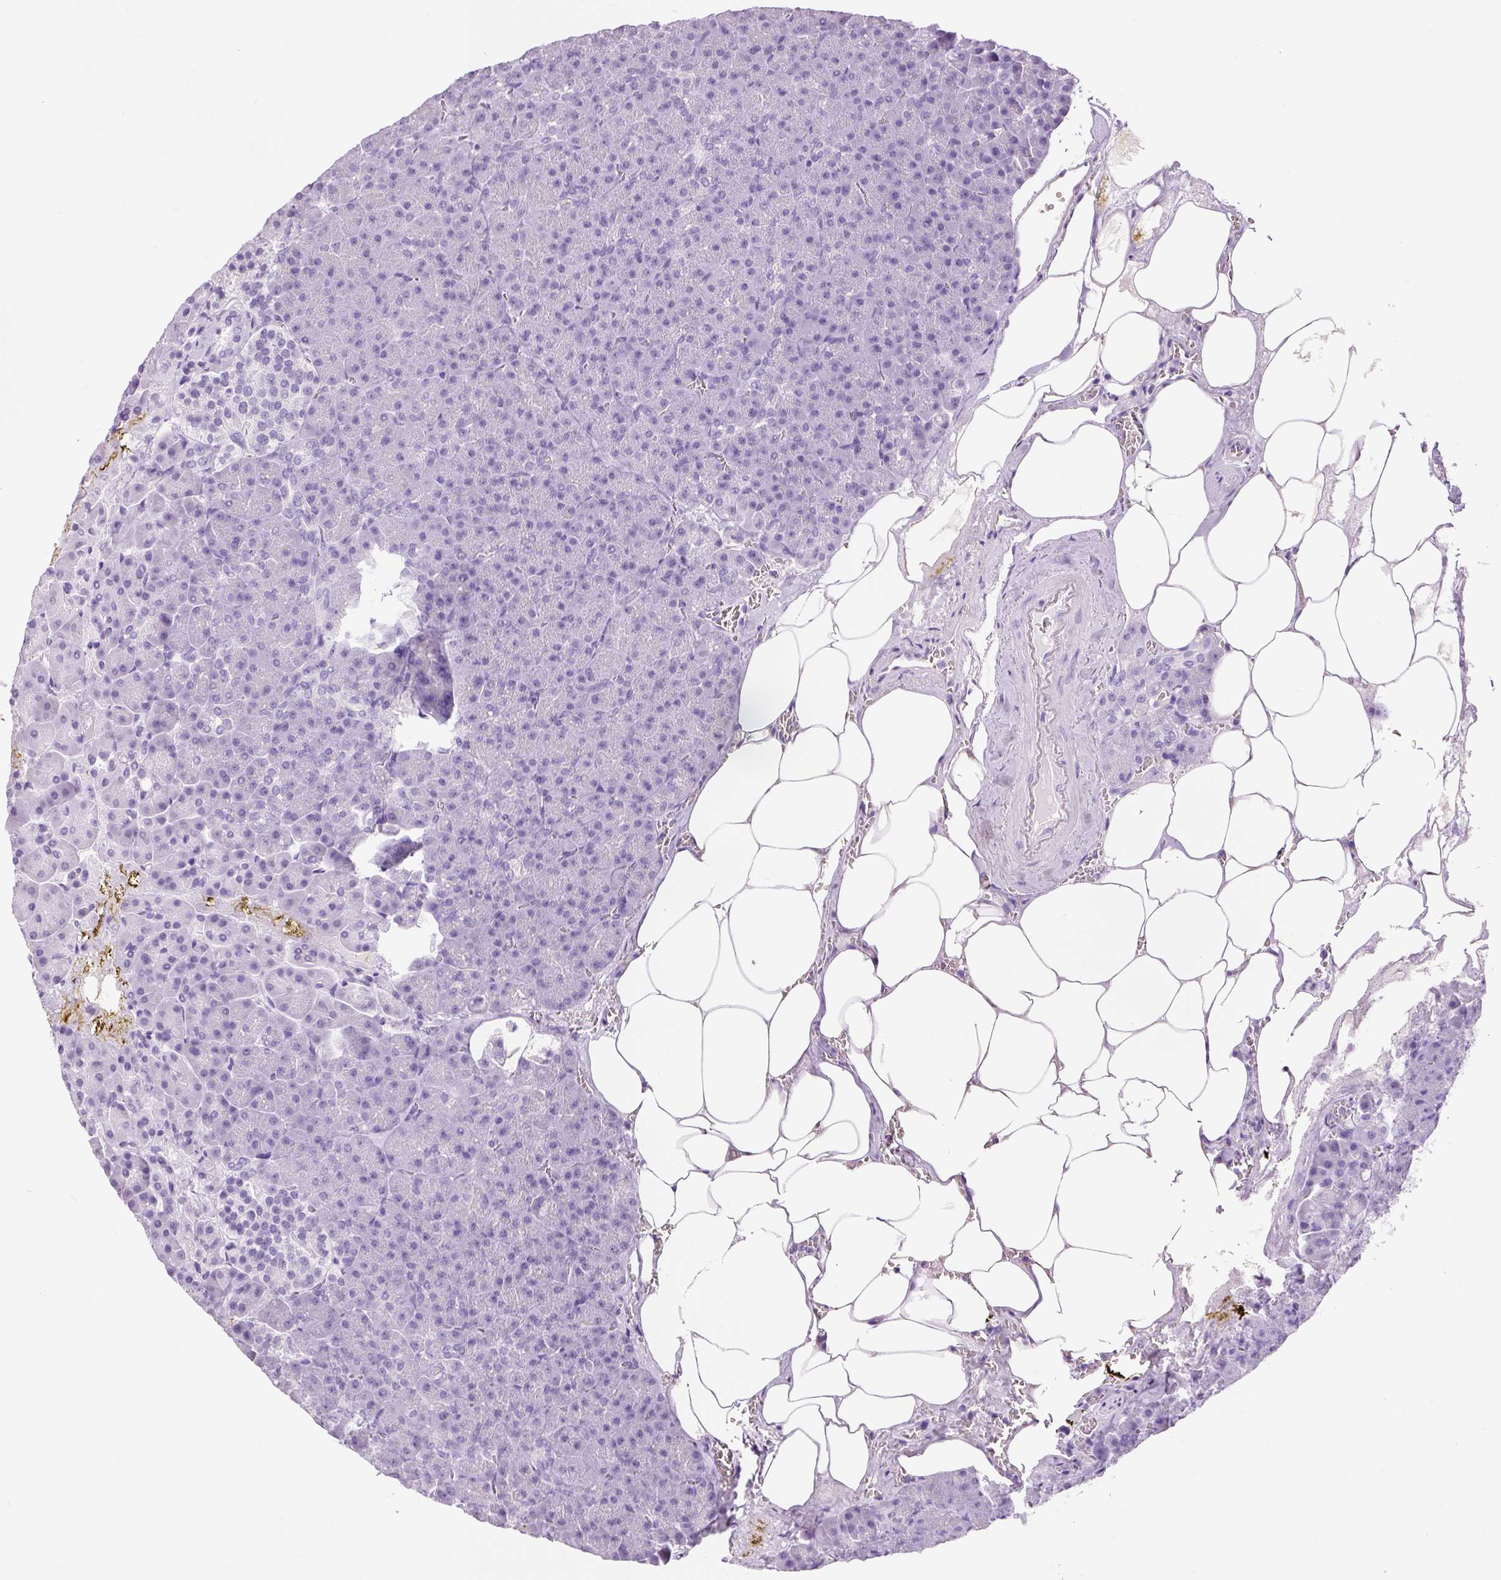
{"staining": {"intensity": "negative", "quantity": "none", "location": "none"}, "tissue": "pancreas", "cell_type": "Exocrine glandular cells", "image_type": "normal", "snomed": [{"axis": "morphology", "description": "Normal tissue, NOS"}, {"axis": "topography", "description": "Pancreas"}], "caption": "High power microscopy histopathology image of an immunohistochemistry (IHC) histopathology image of unremarkable pancreas, revealing no significant positivity in exocrine glandular cells.", "gene": "ADSS1", "patient": {"sex": "female", "age": 74}}